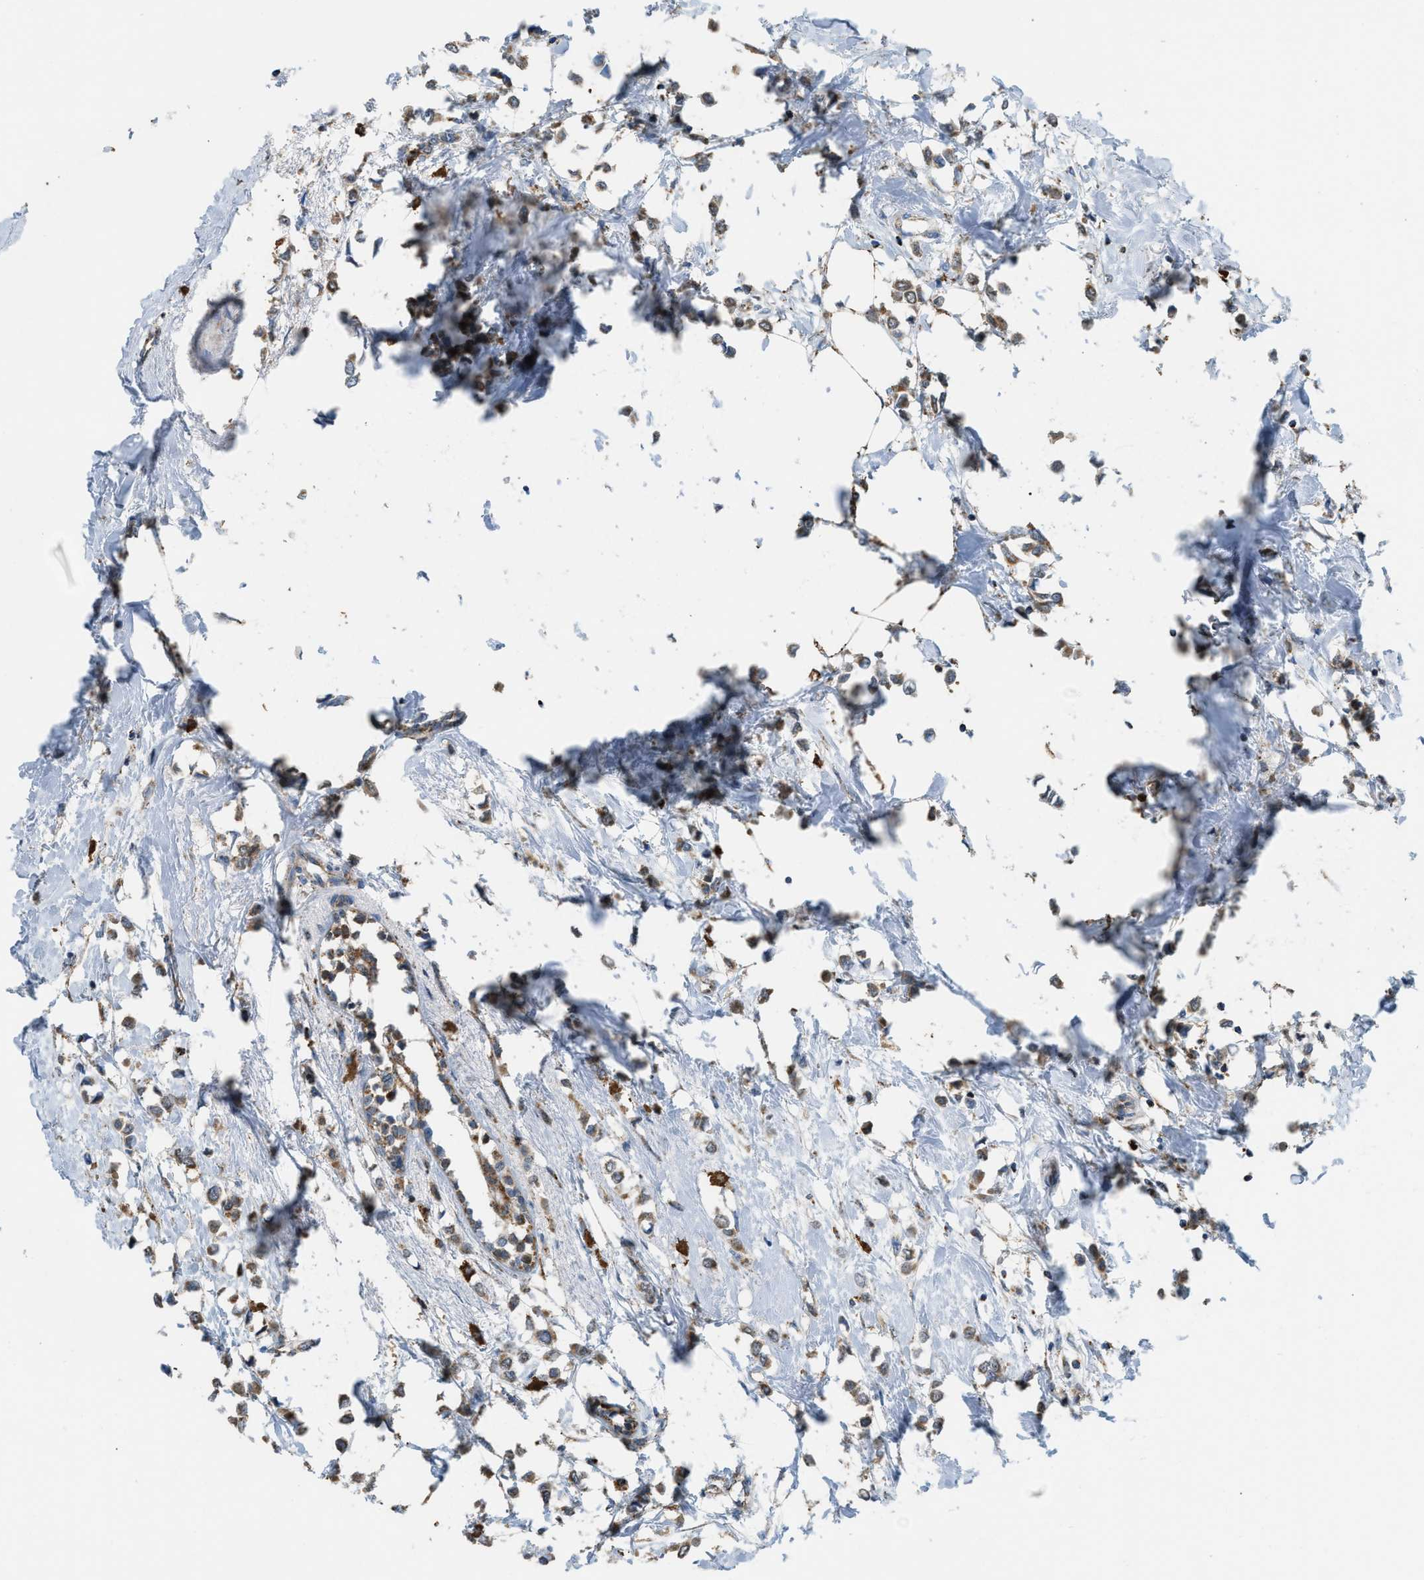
{"staining": {"intensity": "moderate", "quantity": ">75%", "location": "cytoplasmic/membranous"}, "tissue": "breast cancer", "cell_type": "Tumor cells", "image_type": "cancer", "snomed": [{"axis": "morphology", "description": "Lobular carcinoma"}, {"axis": "topography", "description": "Breast"}], "caption": "Tumor cells exhibit medium levels of moderate cytoplasmic/membranous staining in approximately >75% of cells in human breast cancer.", "gene": "ETFB", "patient": {"sex": "female", "age": 51}}